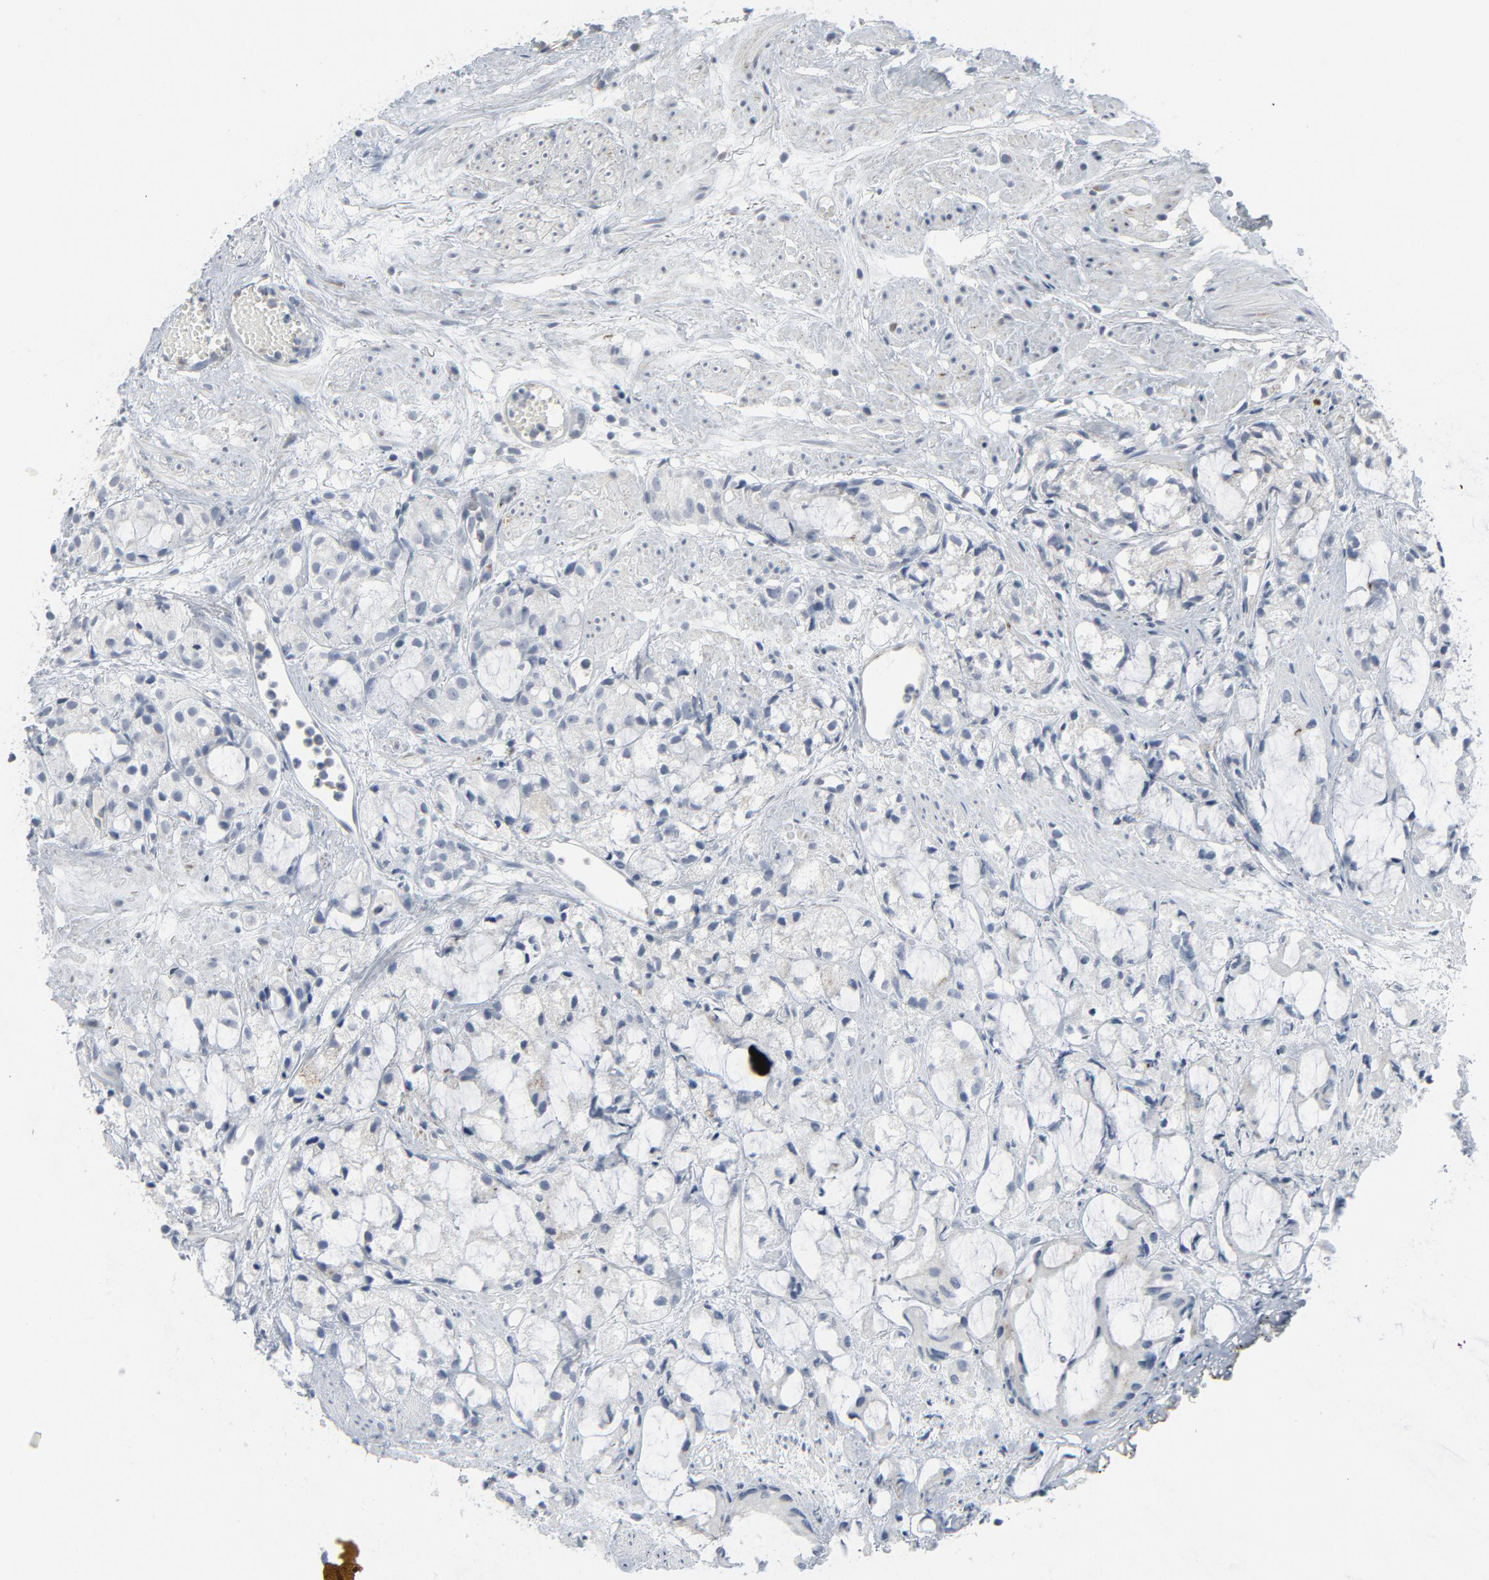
{"staining": {"intensity": "negative", "quantity": "none", "location": "none"}, "tissue": "prostate cancer", "cell_type": "Tumor cells", "image_type": "cancer", "snomed": [{"axis": "morphology", "description": "Adenocarcinoma, High grade"}, {"axis": "topography", "description": "Prostate"}], "caption": "High-grade adenocarcinoma (prostate) was stained to show a protein in brown. There is no significant staining in tumor cells.", "gene": "GPX2", "patient": {"sex": "male", "age": 85}}